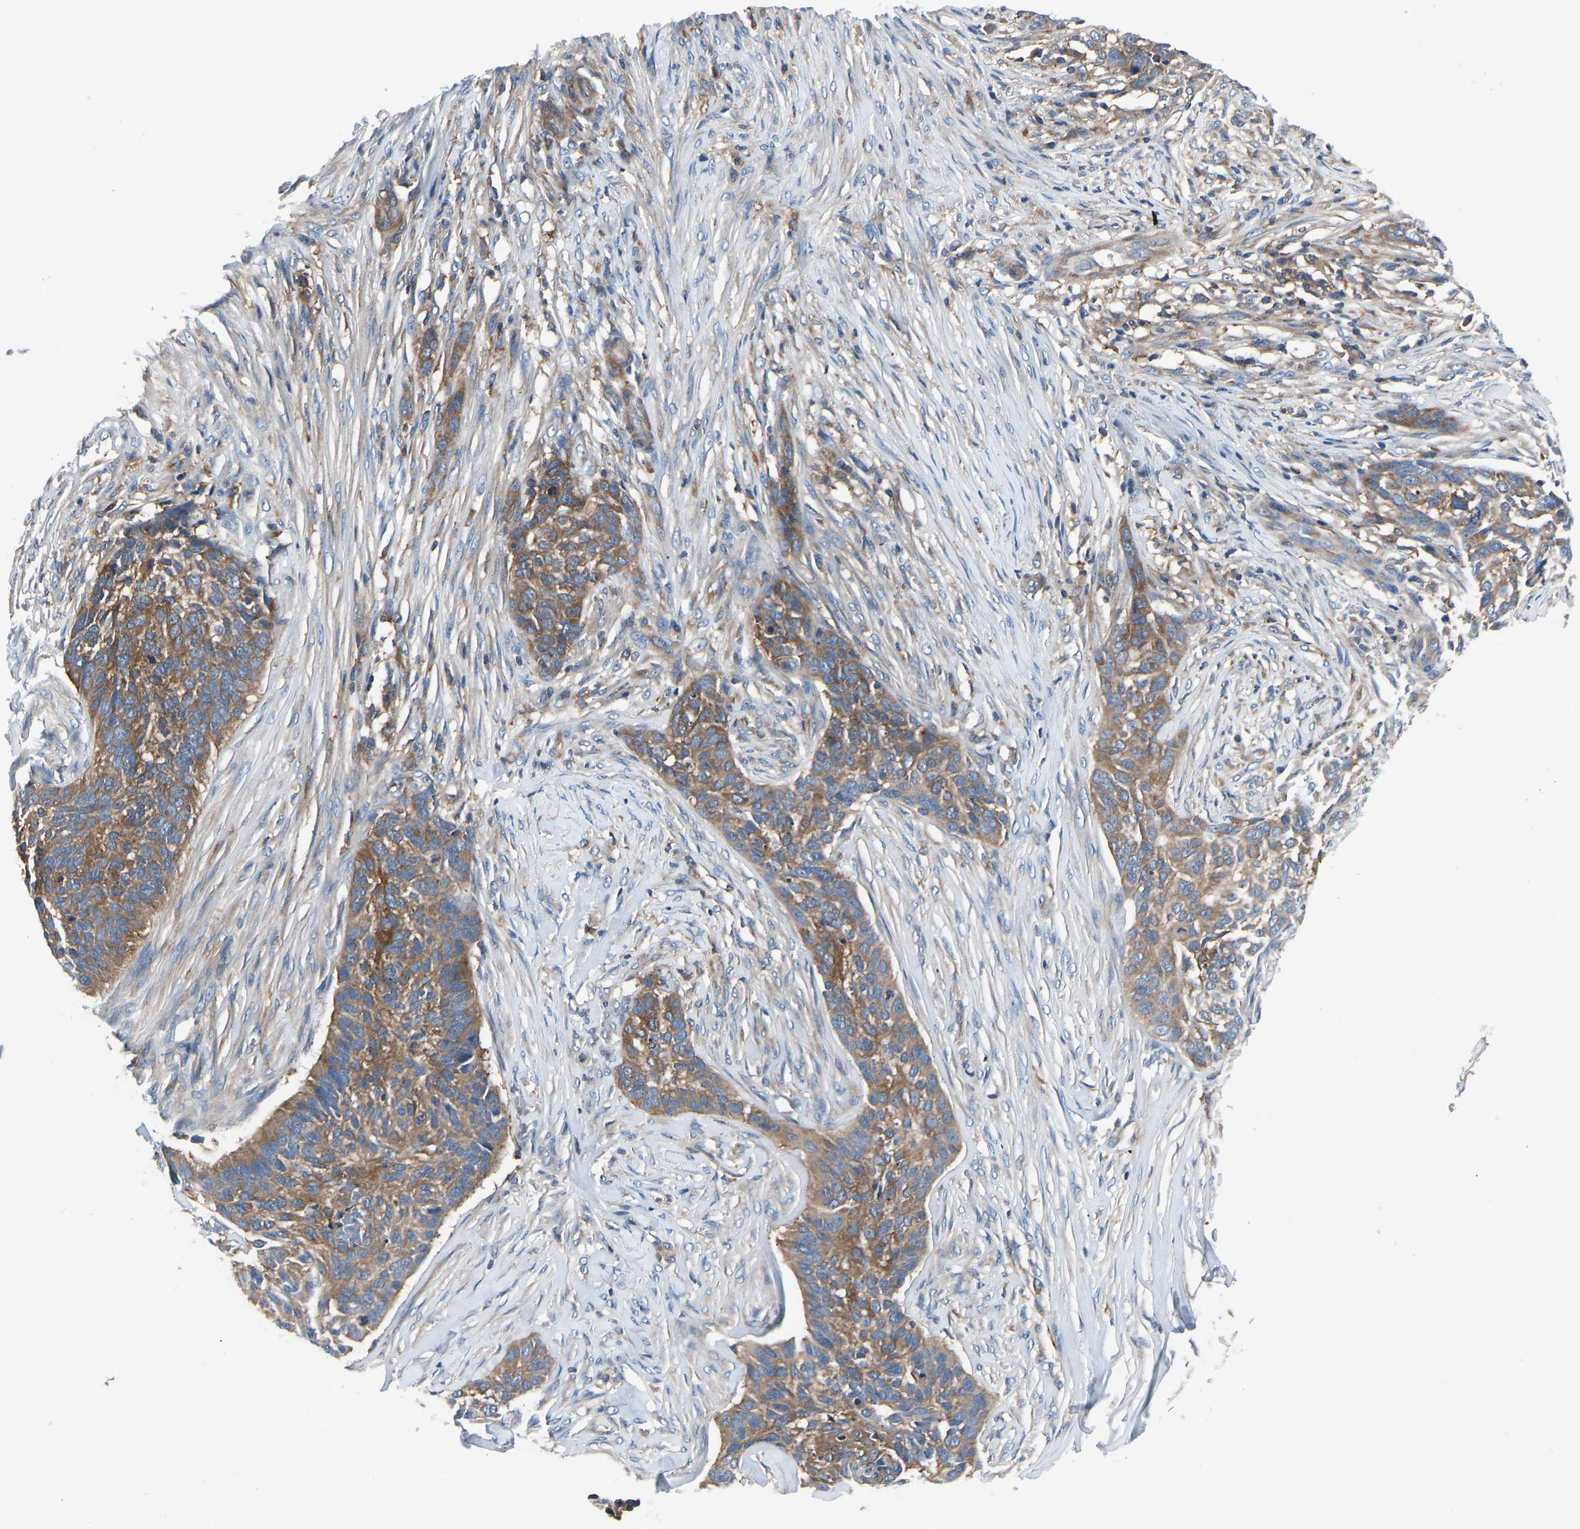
{"staining": {"intensity": "moderate", "quantity": ">75%", "location": "cytoplasmic/membranous"}, "tissue": "skin cancer", "cell_type": "Tumor cells", "image_type": "cancer", "snomed": [{"axis": "morphology", "description": "Basal cell carcinoma"}, {"axis": "topography", "description": "Skin"}], "caption": "A micrograph of human skin cancer (basal cell carcinoma) stained for a protein demonstrates moderate cytoplasmic/membranous brown staining in tumor cells.", "gene": "PRKAR1A", "patient": {"sex": "male", "age": 85}}